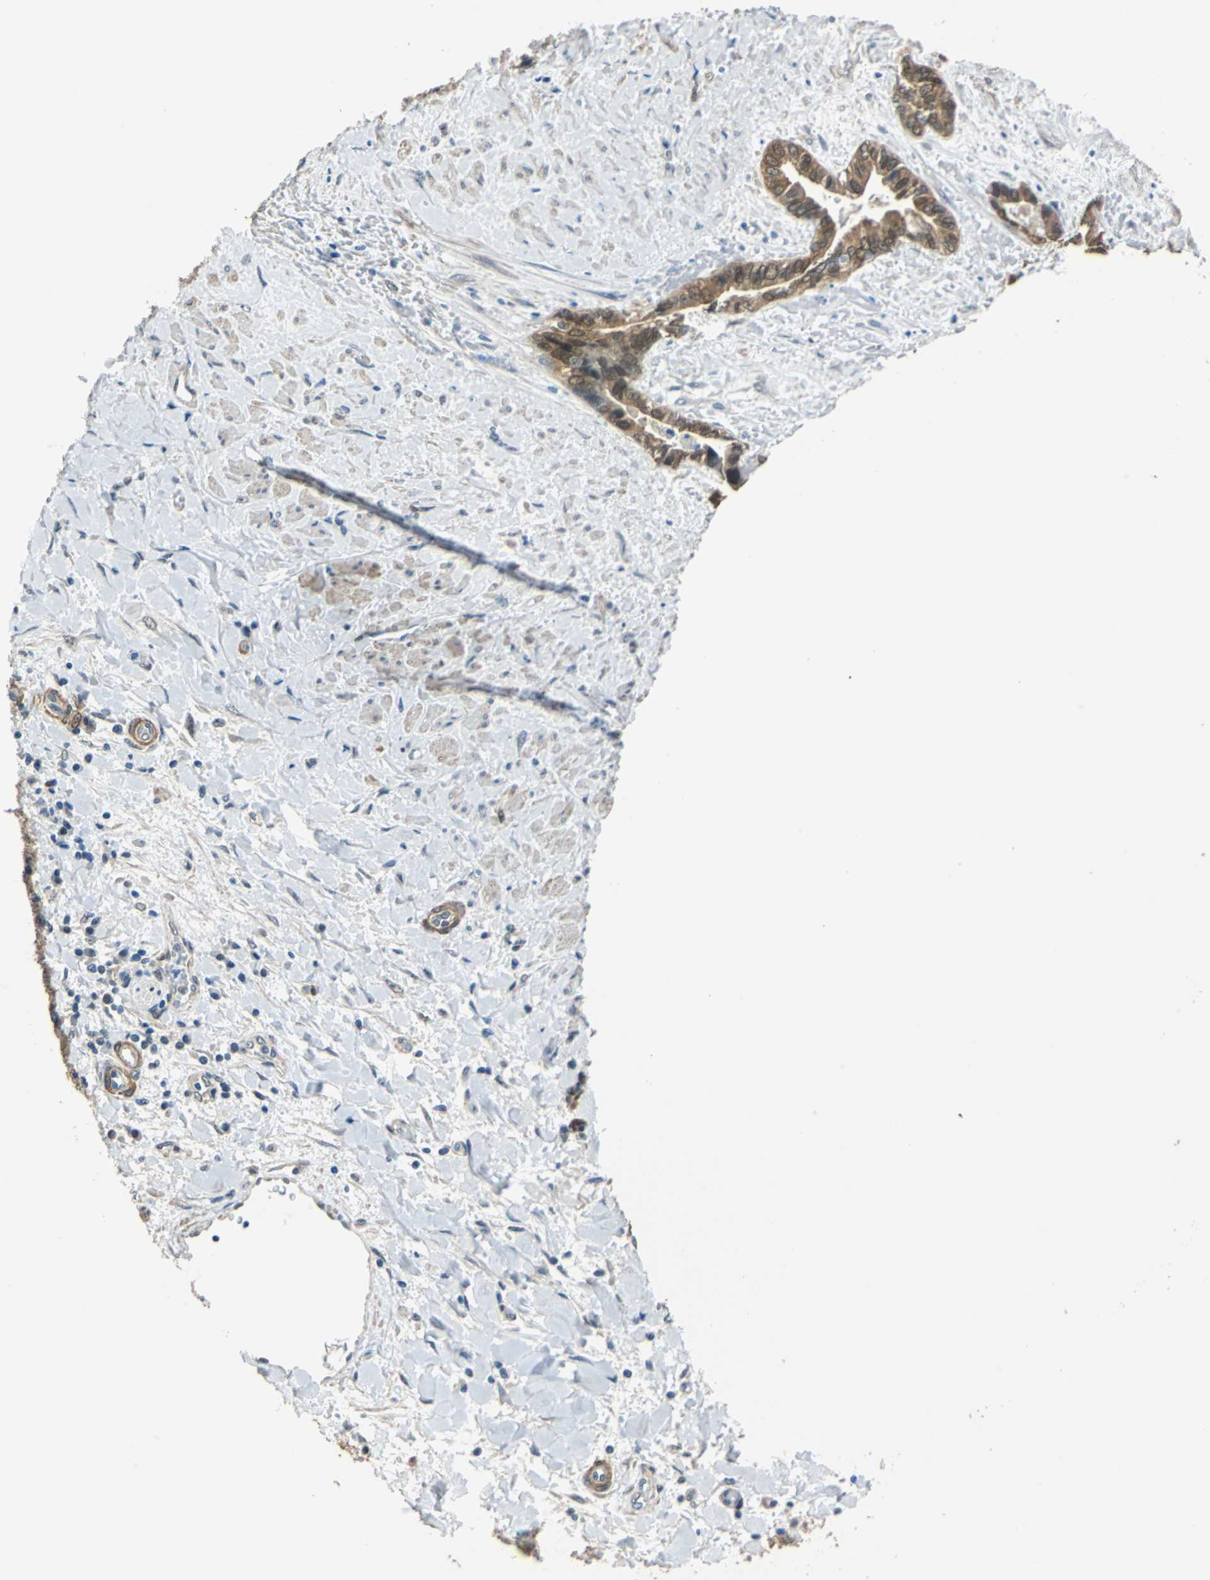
{"staining": {"intensity": "strong", "quantity": ">75%", "location": "cytoplasmic/membranous,nuclear"}, "tissue": "liver cancer", "cell_type": "Tumor cells", "image_type": "cancer", "snomed": [{"axis": "morphology", "description": "Cholangiocarcinoma"}, {"axis": "topography", "description": "Liver"}], "caption": "Protein expression analysis of human liver cancer (cholangiocarcinoma) reveals strong cytoplasmic/membranous and nuclear staining in about >75% of tumor cells.", "gene": "FKBP4", "patient": {"sex": "female", "age": 65}}